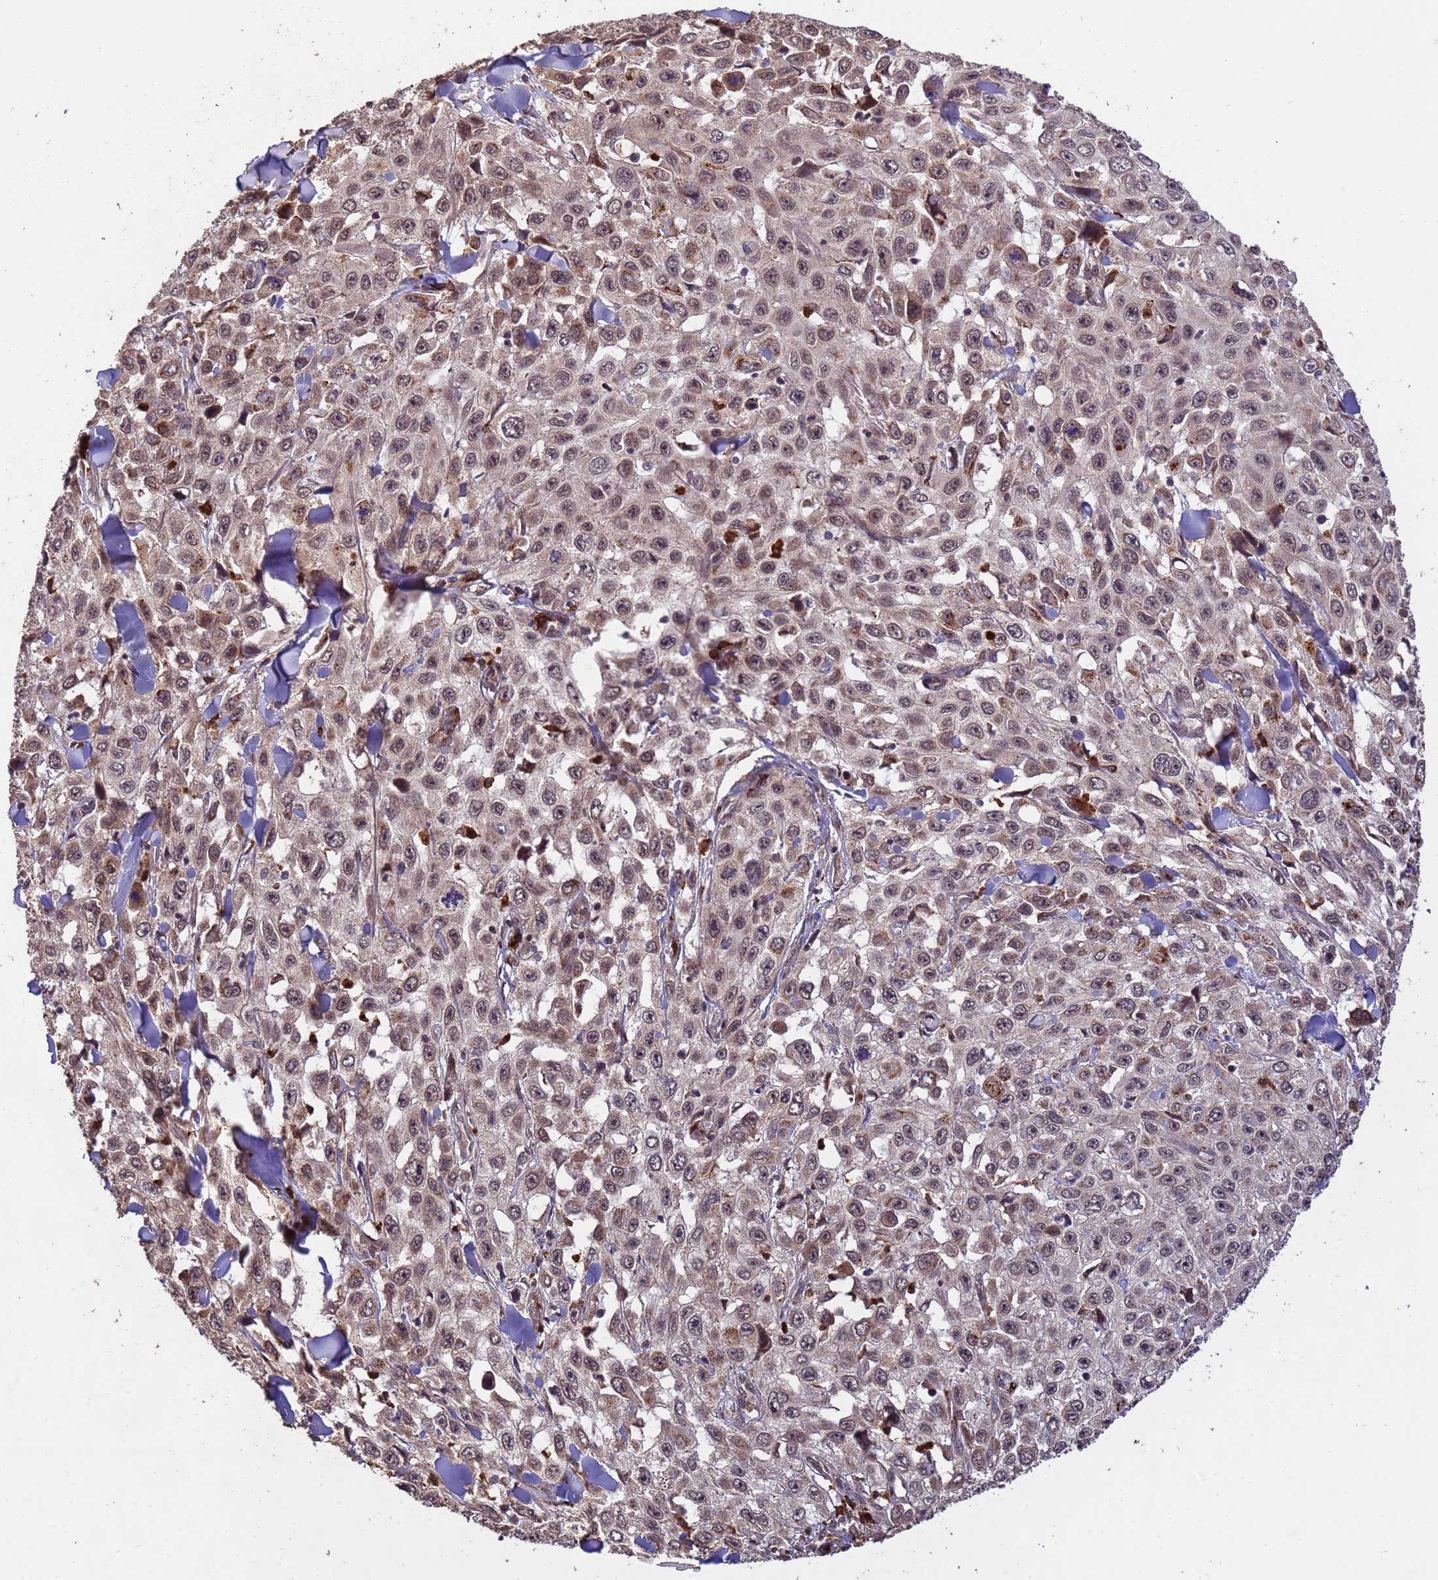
{"staining": {"intensity": "moderate", "quantity": ">75%", "location": "cytoplasmic/membranous,nuclear"}, "tissue": "skin cancer", "cell_type": "Tumor cells", "image_type": "cancer", "snomed": [{"axis": "morphology", "description": "Squamous cell carcinoma, NOS"}, {"axis": "topography", "description": "Skin"}], "caption": "Immunohistochemical staining of skin squamous cell carcinoma shows moderate cytoplasmic/membranous and nuclear protein positivity in about >75% of tumor cells.", "gene": "ZNF619", "patient": {"sex": "male", "age": 82}}